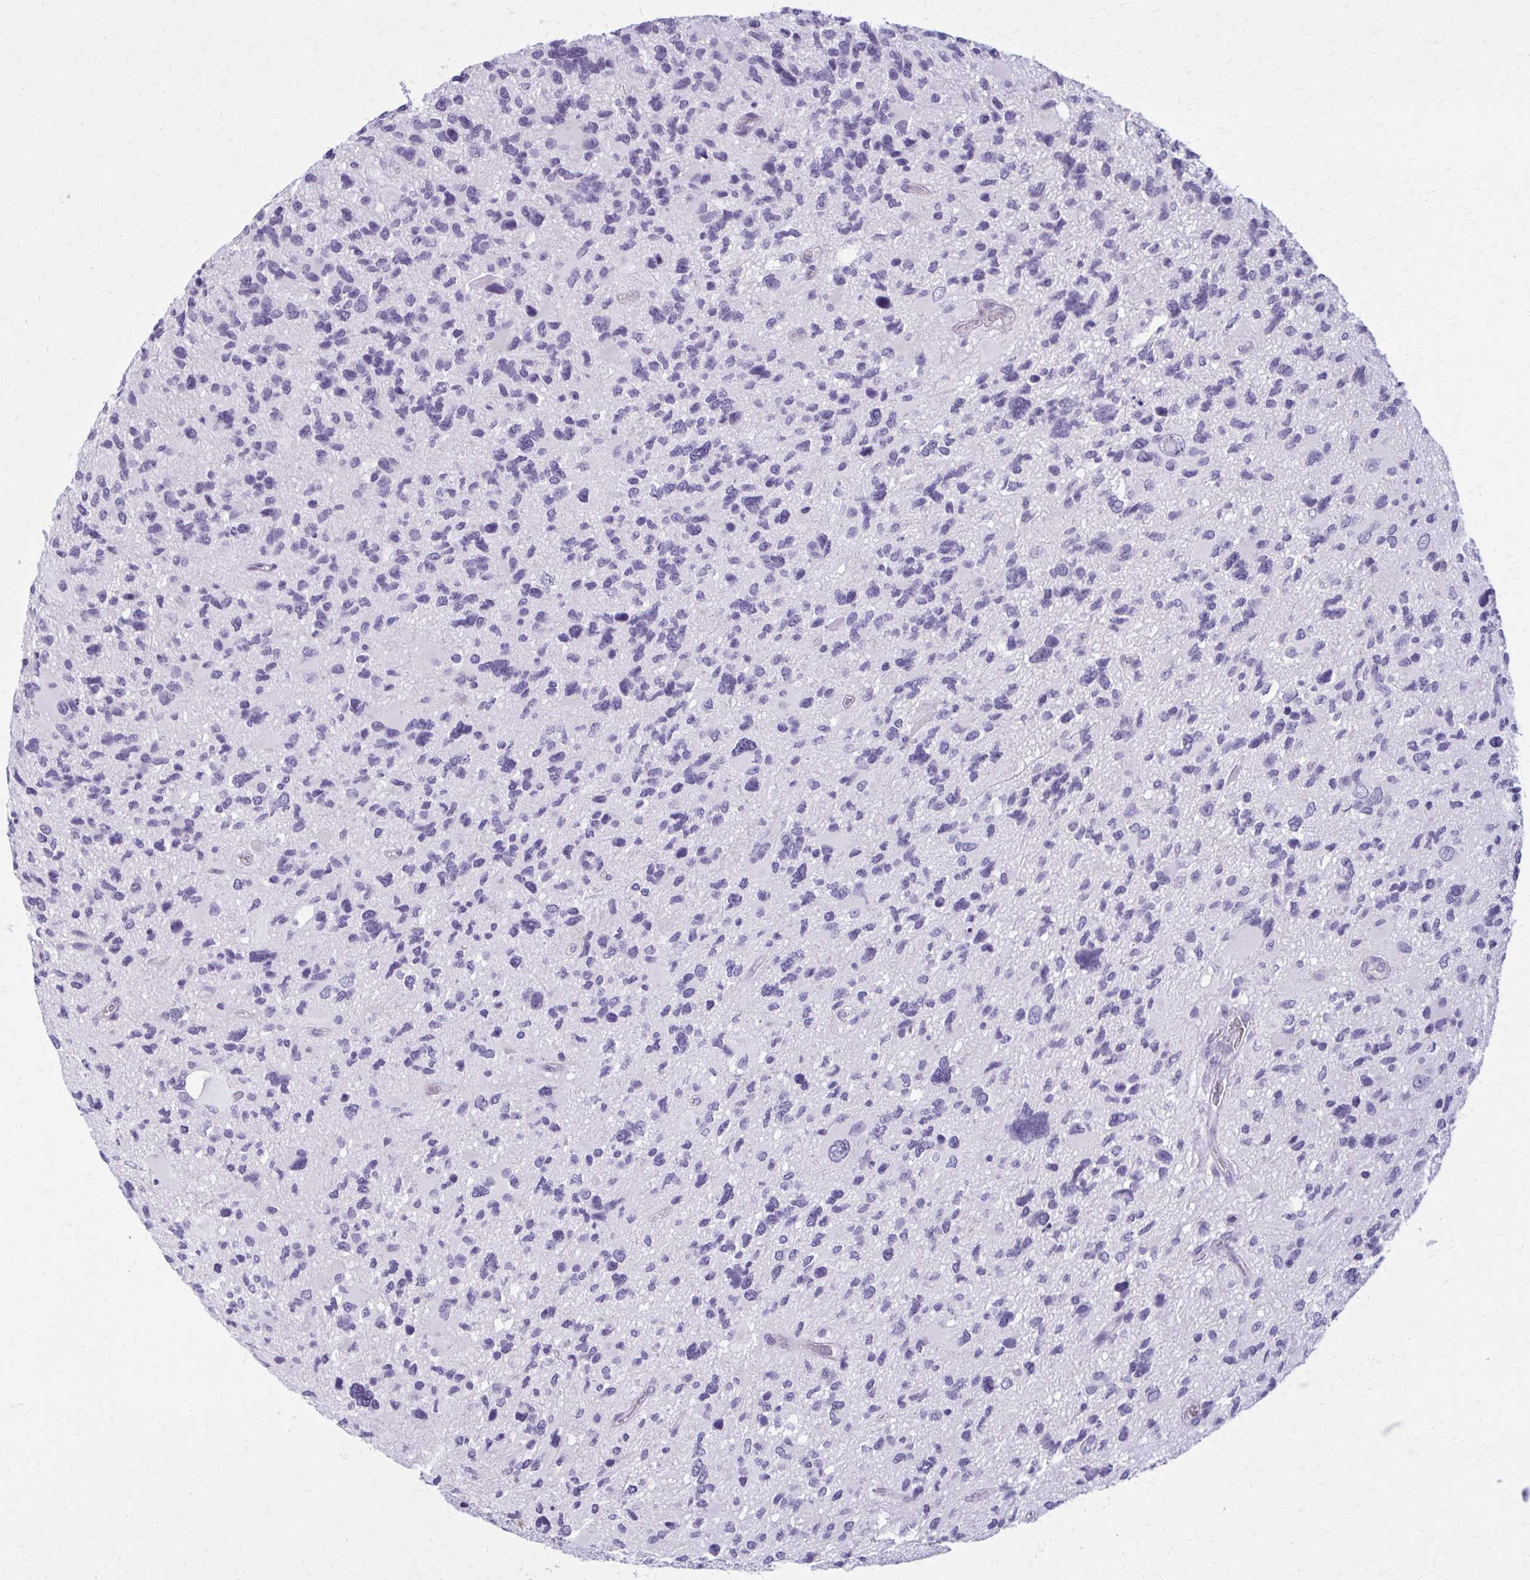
{"staining": {"intensity": "negative", "quantity": "none", "location": "none"}, "tissue": "glioma", "cell_type": "Tumor cells", "image_type": "cancer", "snomed": [{"axis": "morphology", "description": "Glioma, malignant, High grade"}, {"axis": "topography", "description": "Brain"}], "caption": "This is a micrograph of immunohistochemistry staining of malignant high-grade glioma, which shows no positivity in tumor cells.", "gene": "CASQ2", "patient": {"sex": "female", "age": 11}}